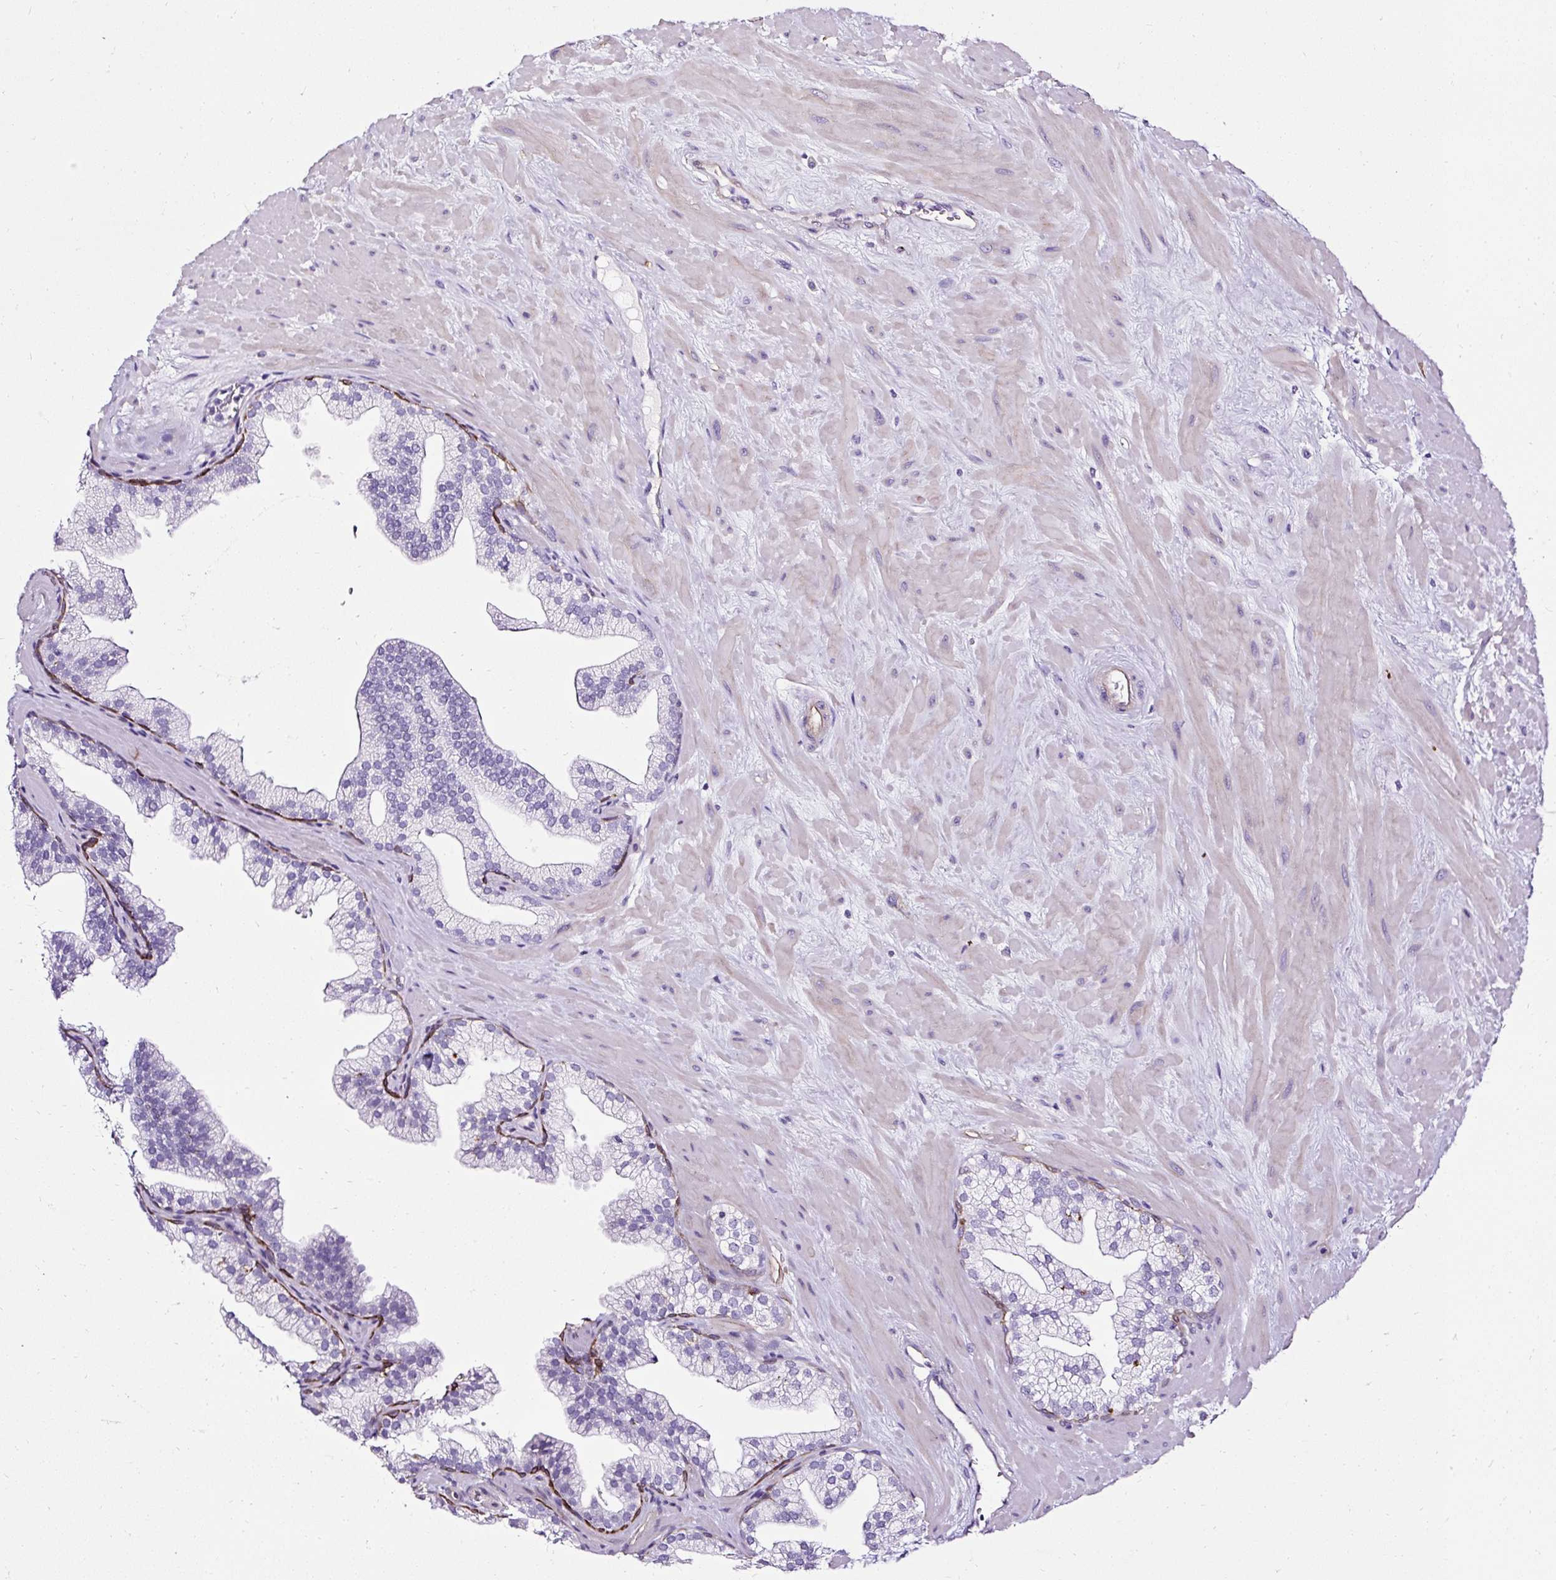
{"staining": {"intensity": "moderate", "quantity": "<25%", "location": "cytoplasmic/membranous"}, "tissue": "prostate", "cell_type": "Glandular cells", "image_type": "normal", "snomed": [{"axis": "morphology", "description": "Normal tissue, NOS"}, {"axis": "topography", "description": "Prostate"}, {"axis": "topography", "description": "Peripheral nerve tissue"}], "caption": "A brown stain shows moderate cytoplasmic/membranous staining of a protein in glandular cells of benign human prostate. The staining is performed using DAB (3,3'-diaminobenzidine) brown chromogen to label protein expression. The nuclei are counter-stained blue using hematoxylin.", "gene": "SLC7A8", "patient": {"sex": "male", "age": 61}}